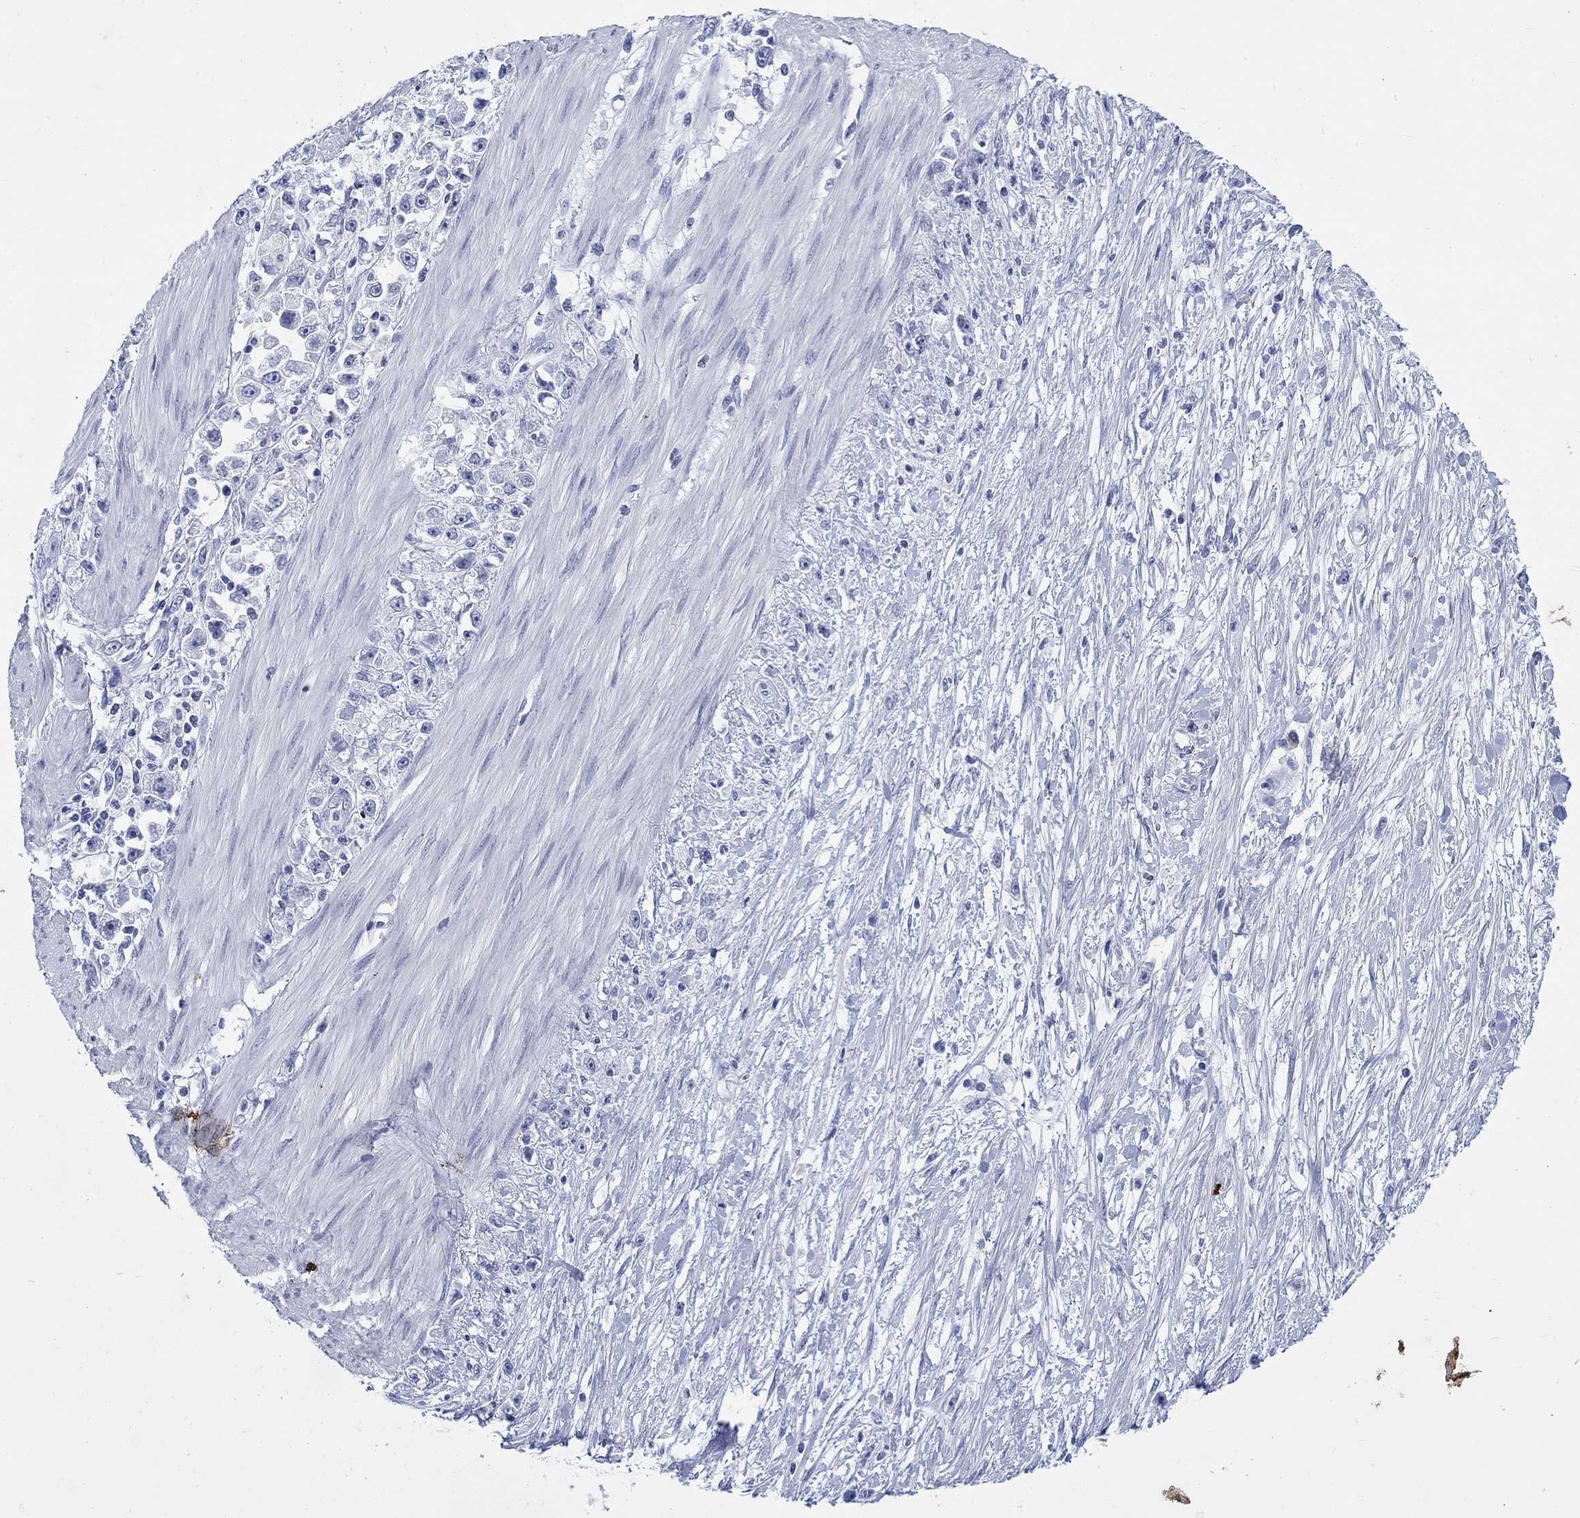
{"staining": {"intensity": "negative", "quantity": "none", "location": "none"}, "tissue": "stomach cancer", "cell_type": "Tumor cells", "image_type": "cancer", "snomed": [{"axis": "morphology", "description": "Adenocarcinoma, NOS"}, {"axis": "topography", "description": "Stomach"}], "caption": "Immunohistochemical staining of stomach adenocarcinoma displays no significant positivity in tumor cells. (IHC, brightfield microscopy, high magnification).", "gene": "KRT76", "patient": {"sex": "female", "age": 59}}